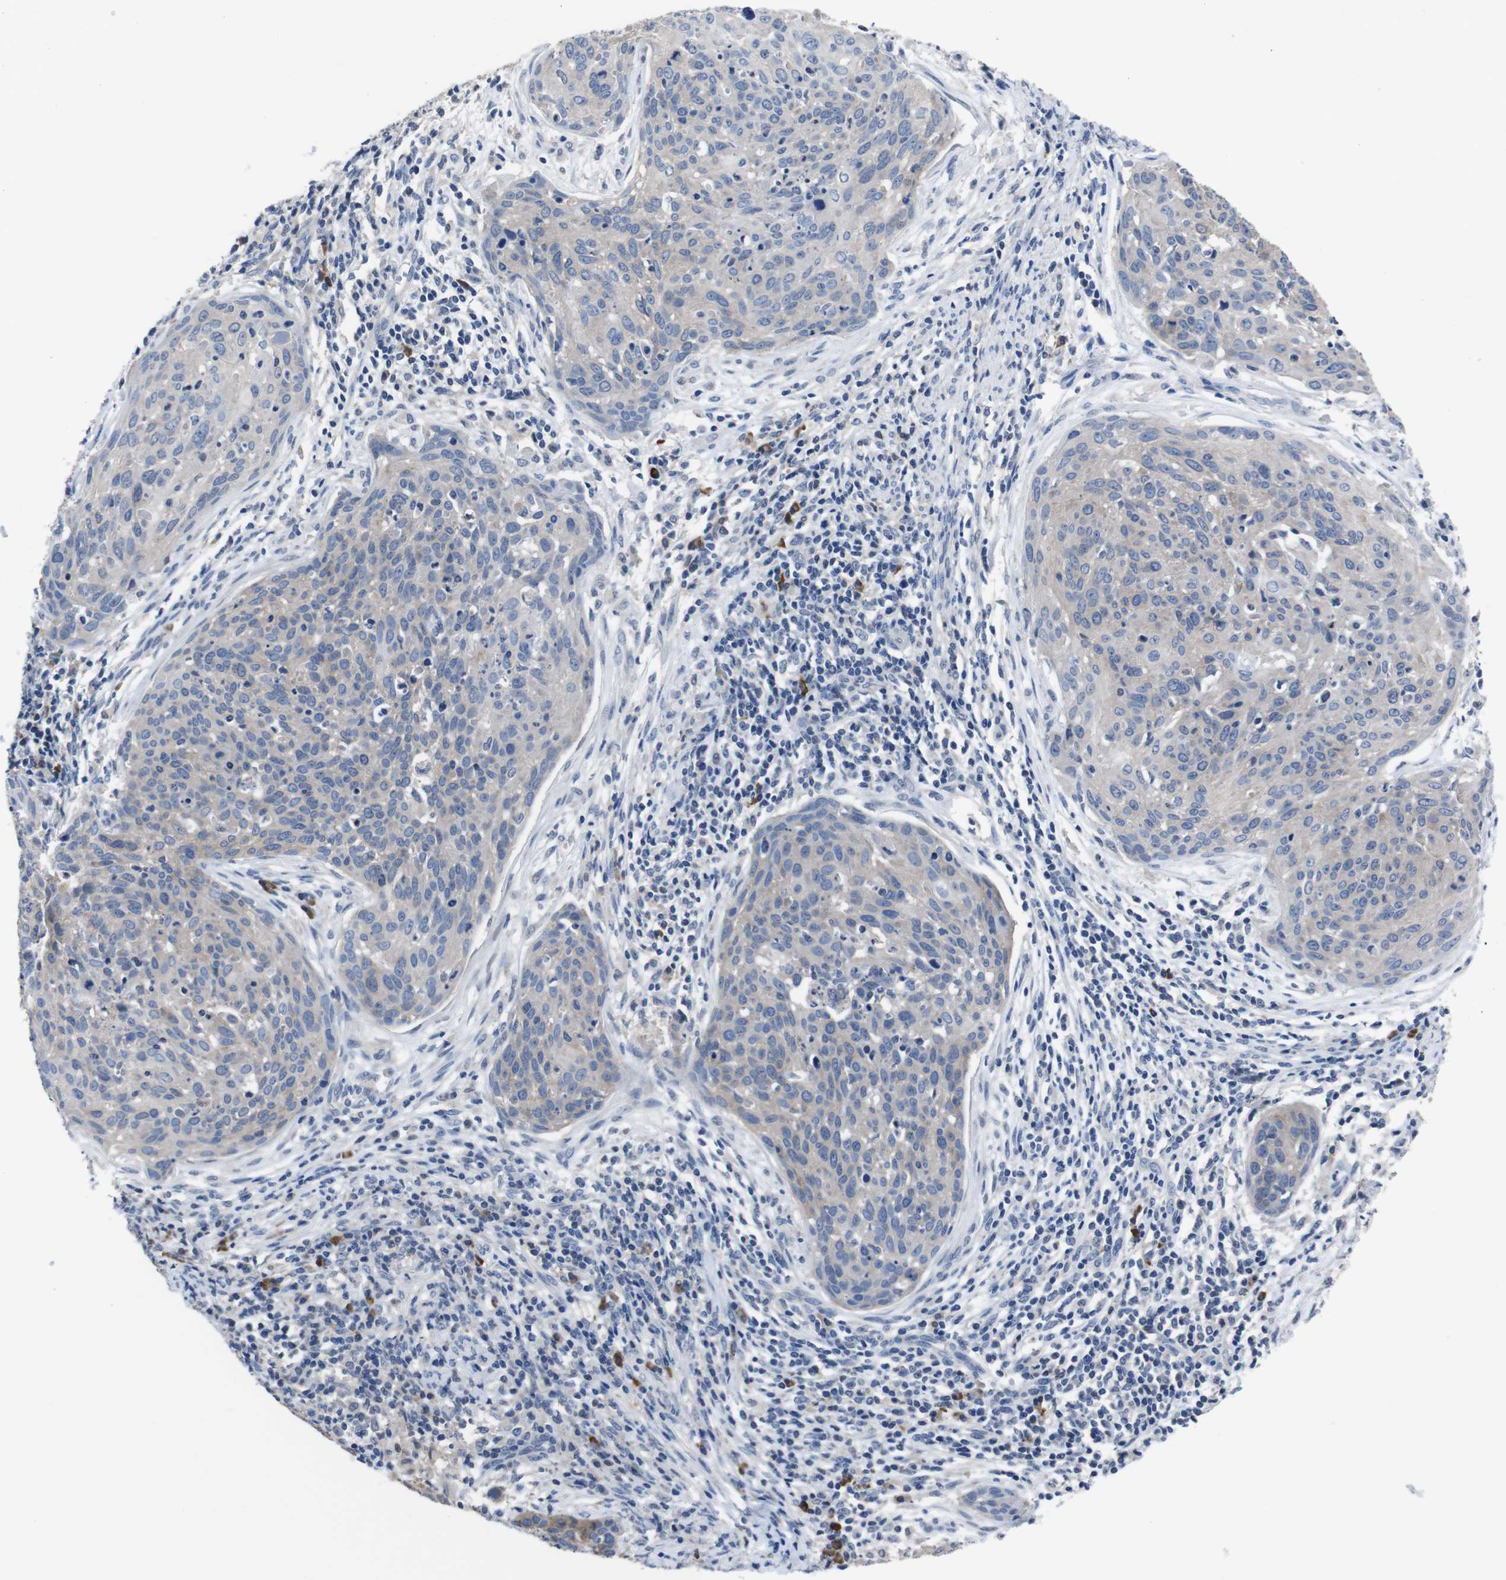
{"staining": {"intensity": "moderate", "quantity": ">75%", "location": "cytoplasmic/membranous"}, "tissue": "cervical cancer", "cell_type": "Tumor cells", "image_type": "cancer", "snomed": [{"axis": "morphology", "description": "Squamous cell carcinoma, NOS"}, {"axis": "topography", "description": "Cervix"}], "caption": "Immunohistochemical staining of cervical cancer (squamous cell carcinoma) reveals moderate cytoplasmic/membranous protein staining in about >75% of tumor cells.", "gene": "SEMA4B", "patient": {"sex": "female", "age": 38}}